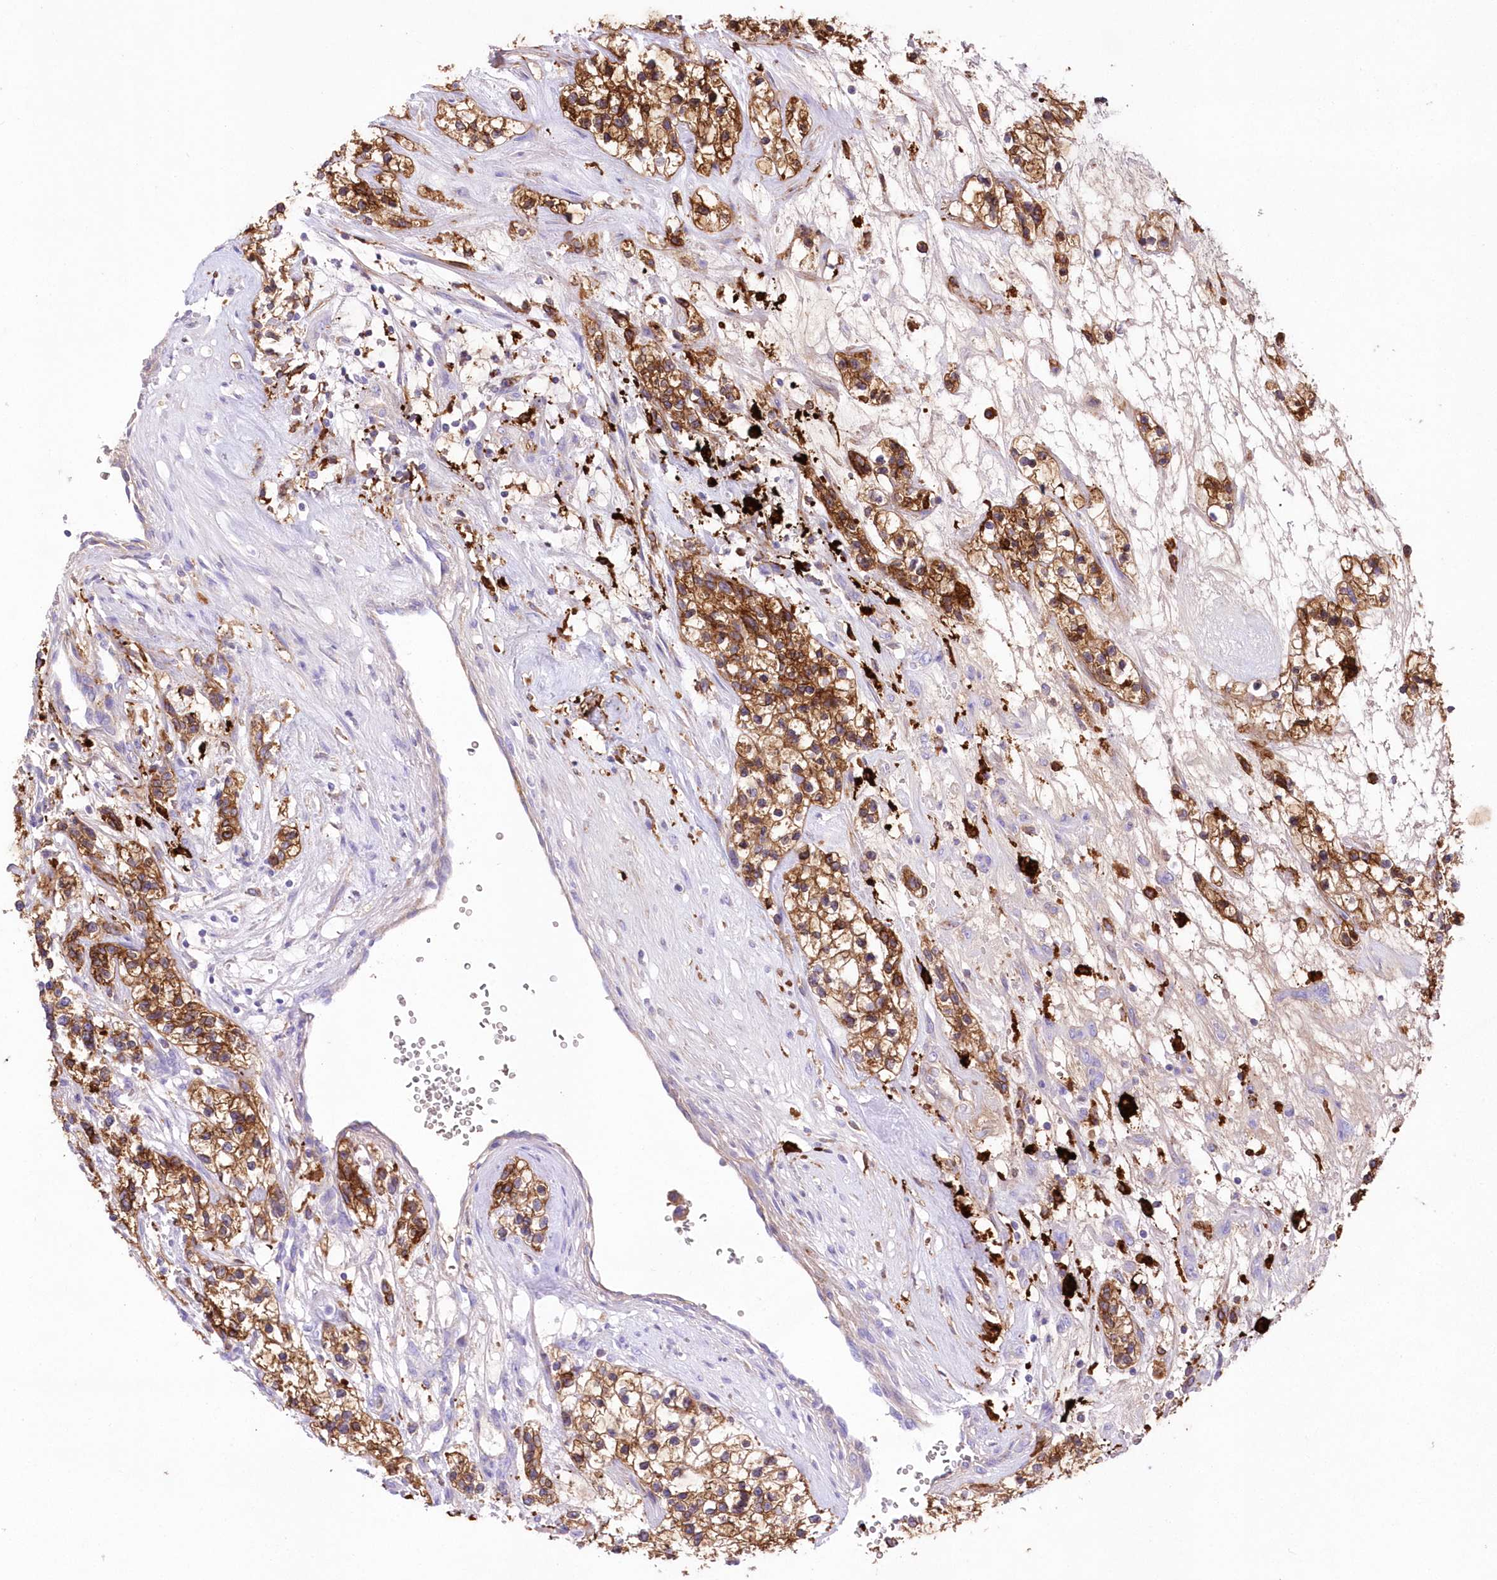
{"staining": {"intensity": "moderate", "quantity": ">75%", "location": "cytoplasmic/membranous"}, "tissue": "renal cancer", "cell_type": "Tumor cells", "image_type": "cancer", "snomed": [{"axis": "morphology", "description": "Adenocarcinoma, NOS"}, {"axis": "topography", "description": "Kidney"}], "caption": "Immunohistochemical staining of human renal adenocarcinoma displays medium levels of moderate cytoplasmic/membranous protein positivity in approximately >75% of tumor cells.", "gene": "DNAJC19", "patient": {"sex": "female", "age": 57}}